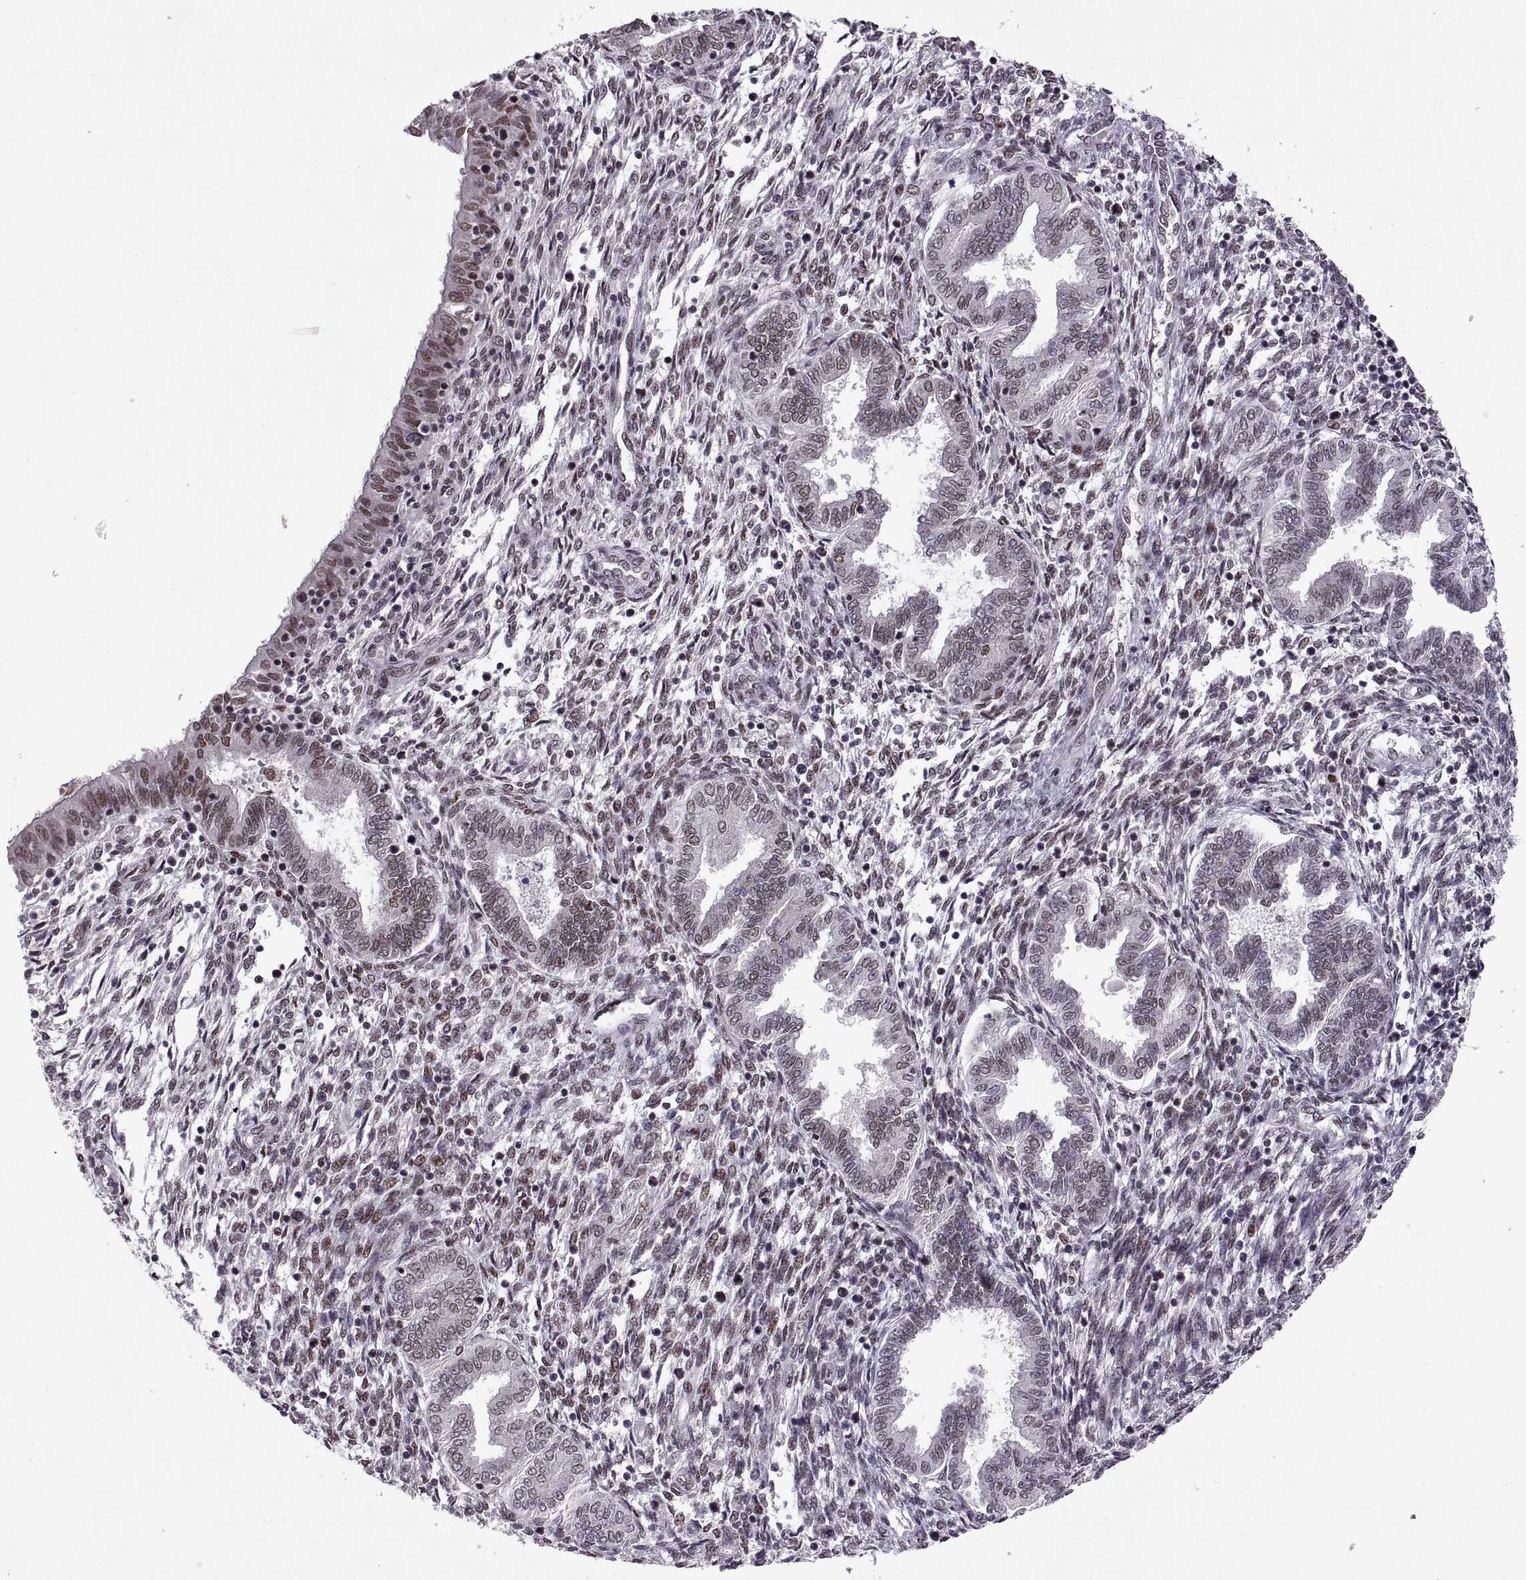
{"staining": {"intensity": "weak", "quantity": ">75%", "location": "nuclear"}, "tissue": "endometrium", "cell_type": "Cells in endometrial stroma", "image_type": "normal", "snomed": [{"axis": "morphology", "description": "Normal tissue, NOS"}, {"axis": "topography", "description": "Endometrium"}], "caption": "This photomicrograph demonstrates IHC staining of unremarkable human endometrium, with low weak nuclear staining in approximately >75% of cells in endometrial stroma.", "gene": "MT1E", "patient": {"sex": "female", "age": 42}}